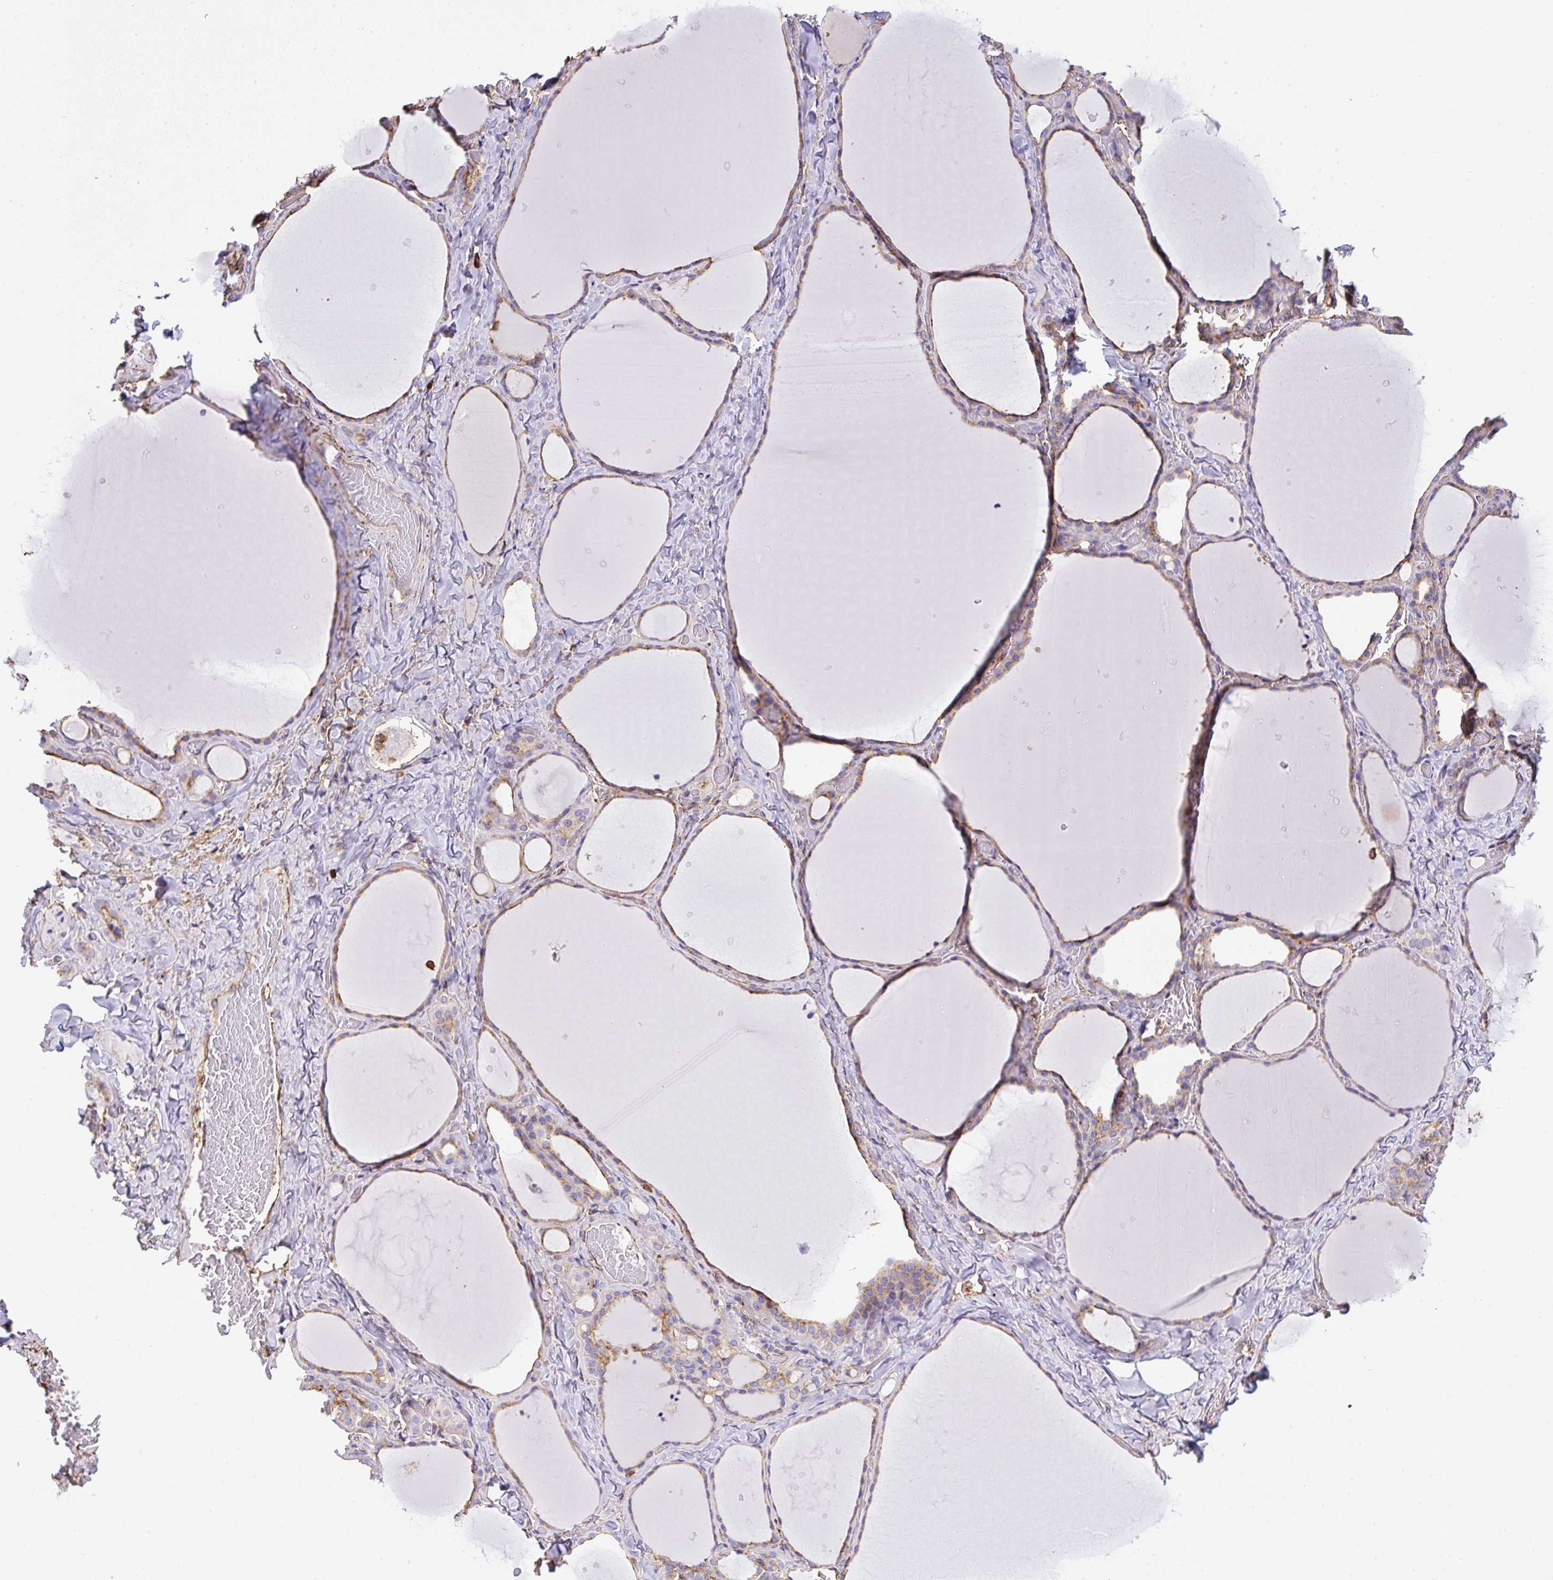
{"staining": {"intensity": "weak", "quantity": "25%-75%", "location": "cytoplasmic/membranous"}, "tissue": "thyroid gland", "cell_type": "Glandular cells", "image_type": "normal", "snomed": [{"axis": "morphology", "description": "Normal tissue, NOS"}, {"axis": "topography", "description": "Thyroid gland"}], "caption": "The photomicrograph displays immunohistochemical staining of unremarkable thyroid gland. There is weak cytoplasmic/membranous staining is present in about 25%-75% of glandular cells. (DAB = brown stain, brightfield microscopy at high magnification).", "gene": "MAGEB5", "patient": {"sex": "female", "age": 36}}